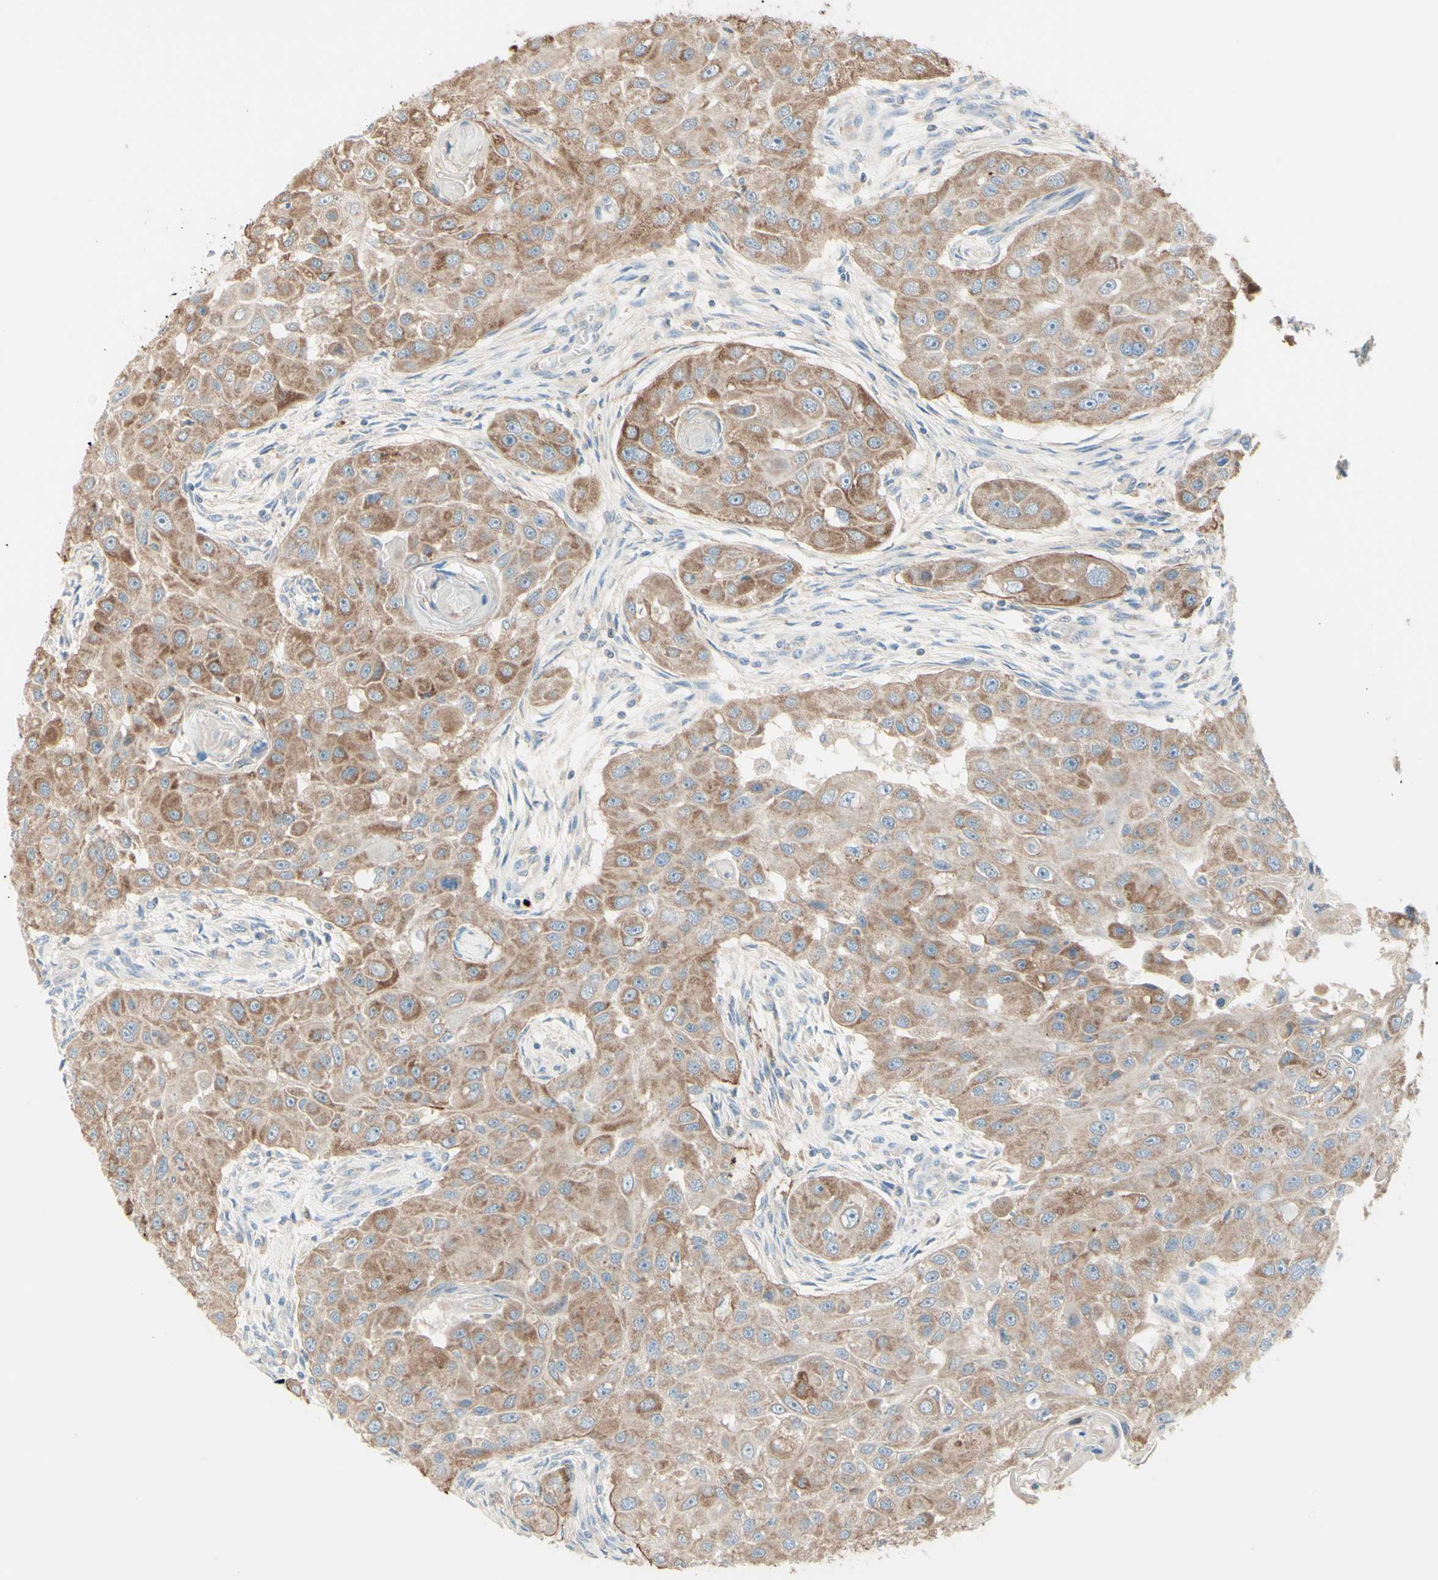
{"staining": {"intensity": "moderate", "quantity": ">75%", "location": "cytoplasmic/membranous"}, "tissue": "head and neck cancer", "cell_type": "Tumor cells", "image_type": "cancer", "snomed": [{"axis": "morphology", "description": "Normal tissue, NOS"}, {"axis": "morphology", "description": "Squamous cell carcinoma, NOS"}, {"axis": "topography", "description": "Skeletal muscle"}, {"axis": "topography", "description": "Head-Neck"}], "caption": "Immunohistochemical staining of head and neck cancer (squamous cell carcinoma) demonstrates moderate cytoplasmic/membranous protein positivity in approximately >75% of tumor cells.", "gene": "ARMC10", "patient": {"sex": "male", "age": 51}}